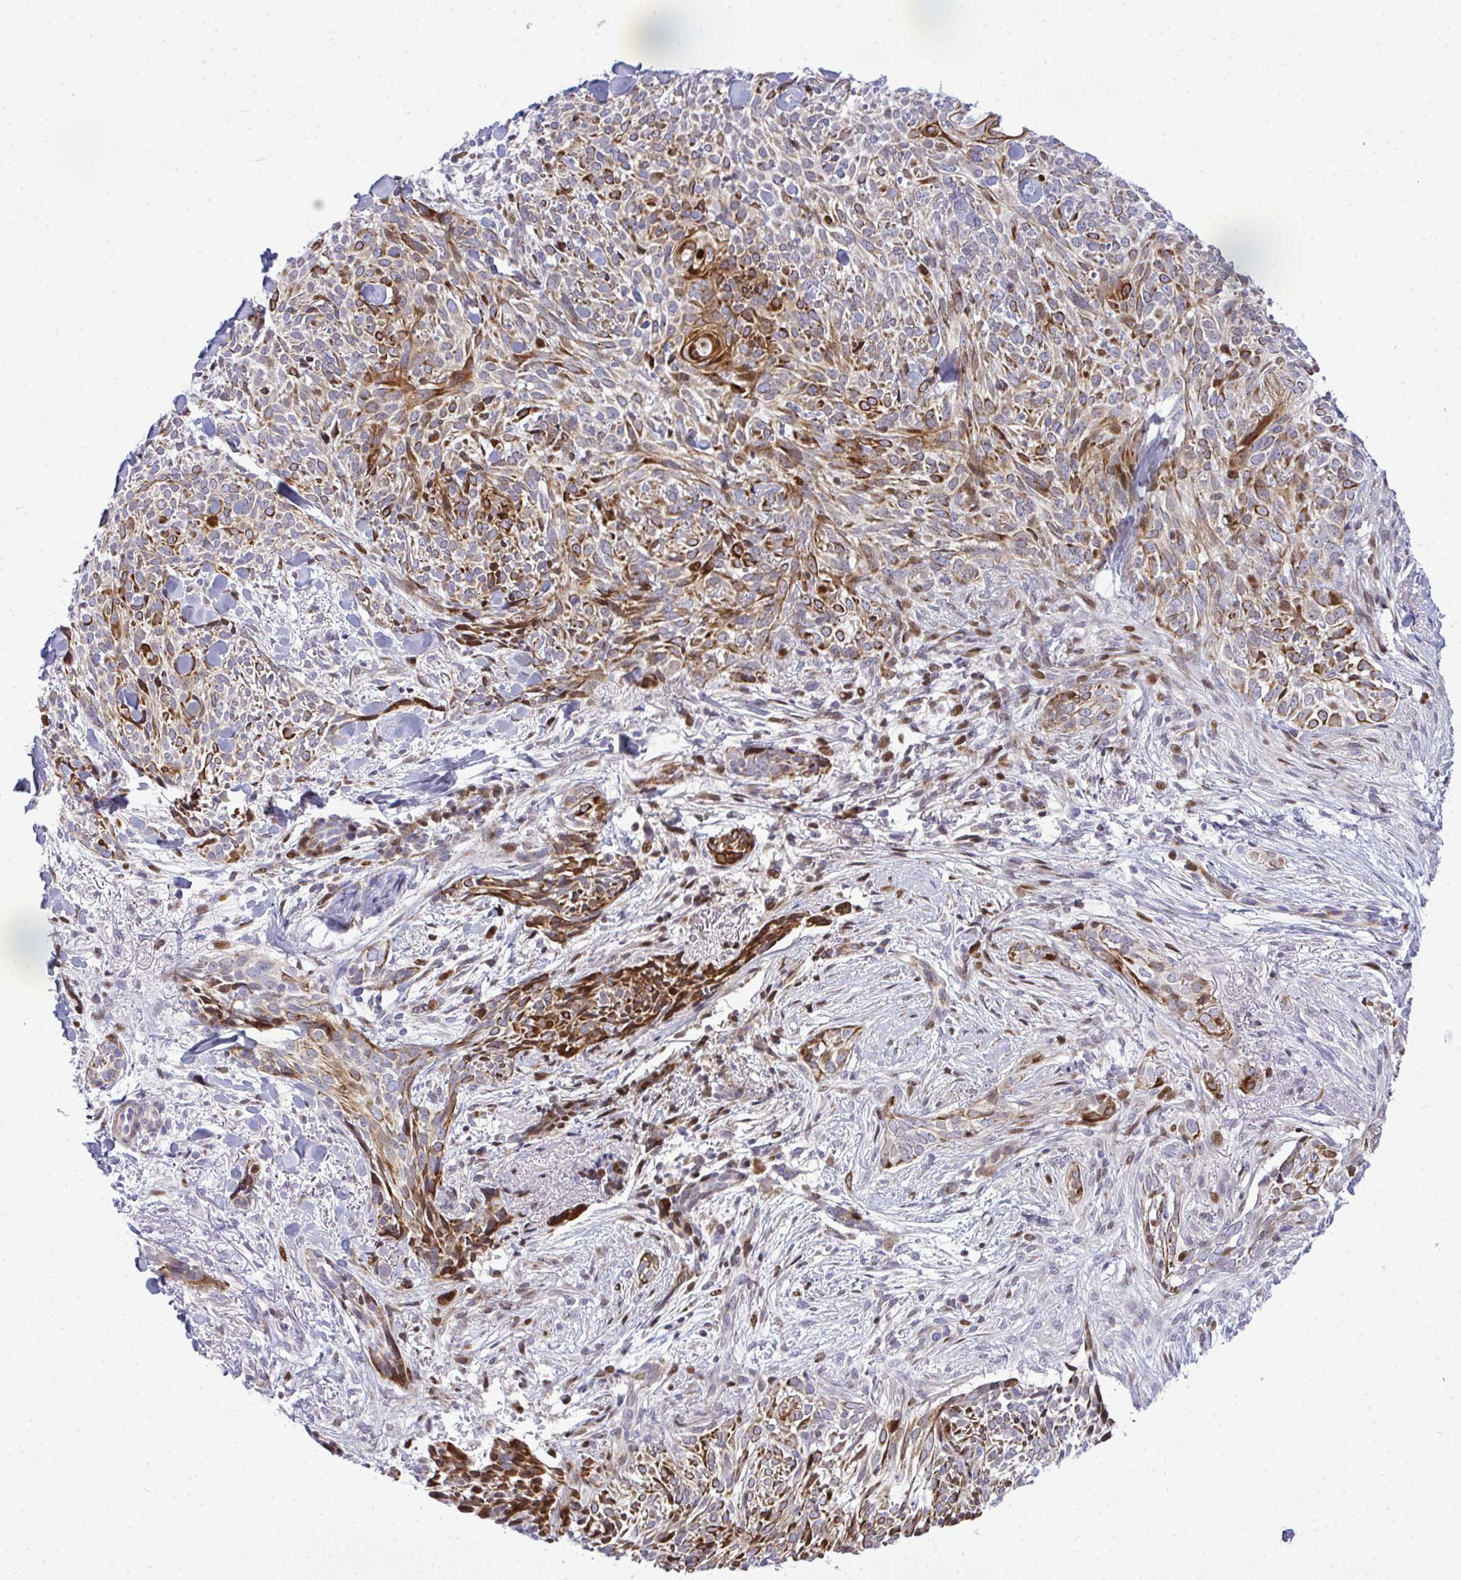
{"staining": {"intensity": "strong", "quantity": "25%-75%", "location": "cytoplasmic/membranous"}, "tissue": "skin cancer", "cell_type": "Tumor cells", "image_type": "cancer", "snomed": [{"axis": "morphology", "description": "Basal cell carcinoma"}, {"axis": "topography", "description": "Skin"}, {"axis": "topography", "description": "Skin of face"}], "caption": "The histopathology image exhibits immunohistochemical staining of skin cancer. There is strong cytoplasmic/membranous positivity is identified in approximately 25%-75% of tumor cells.", "gene": "CASTOR2", "patient": {"sex": "female", "age": 90}}